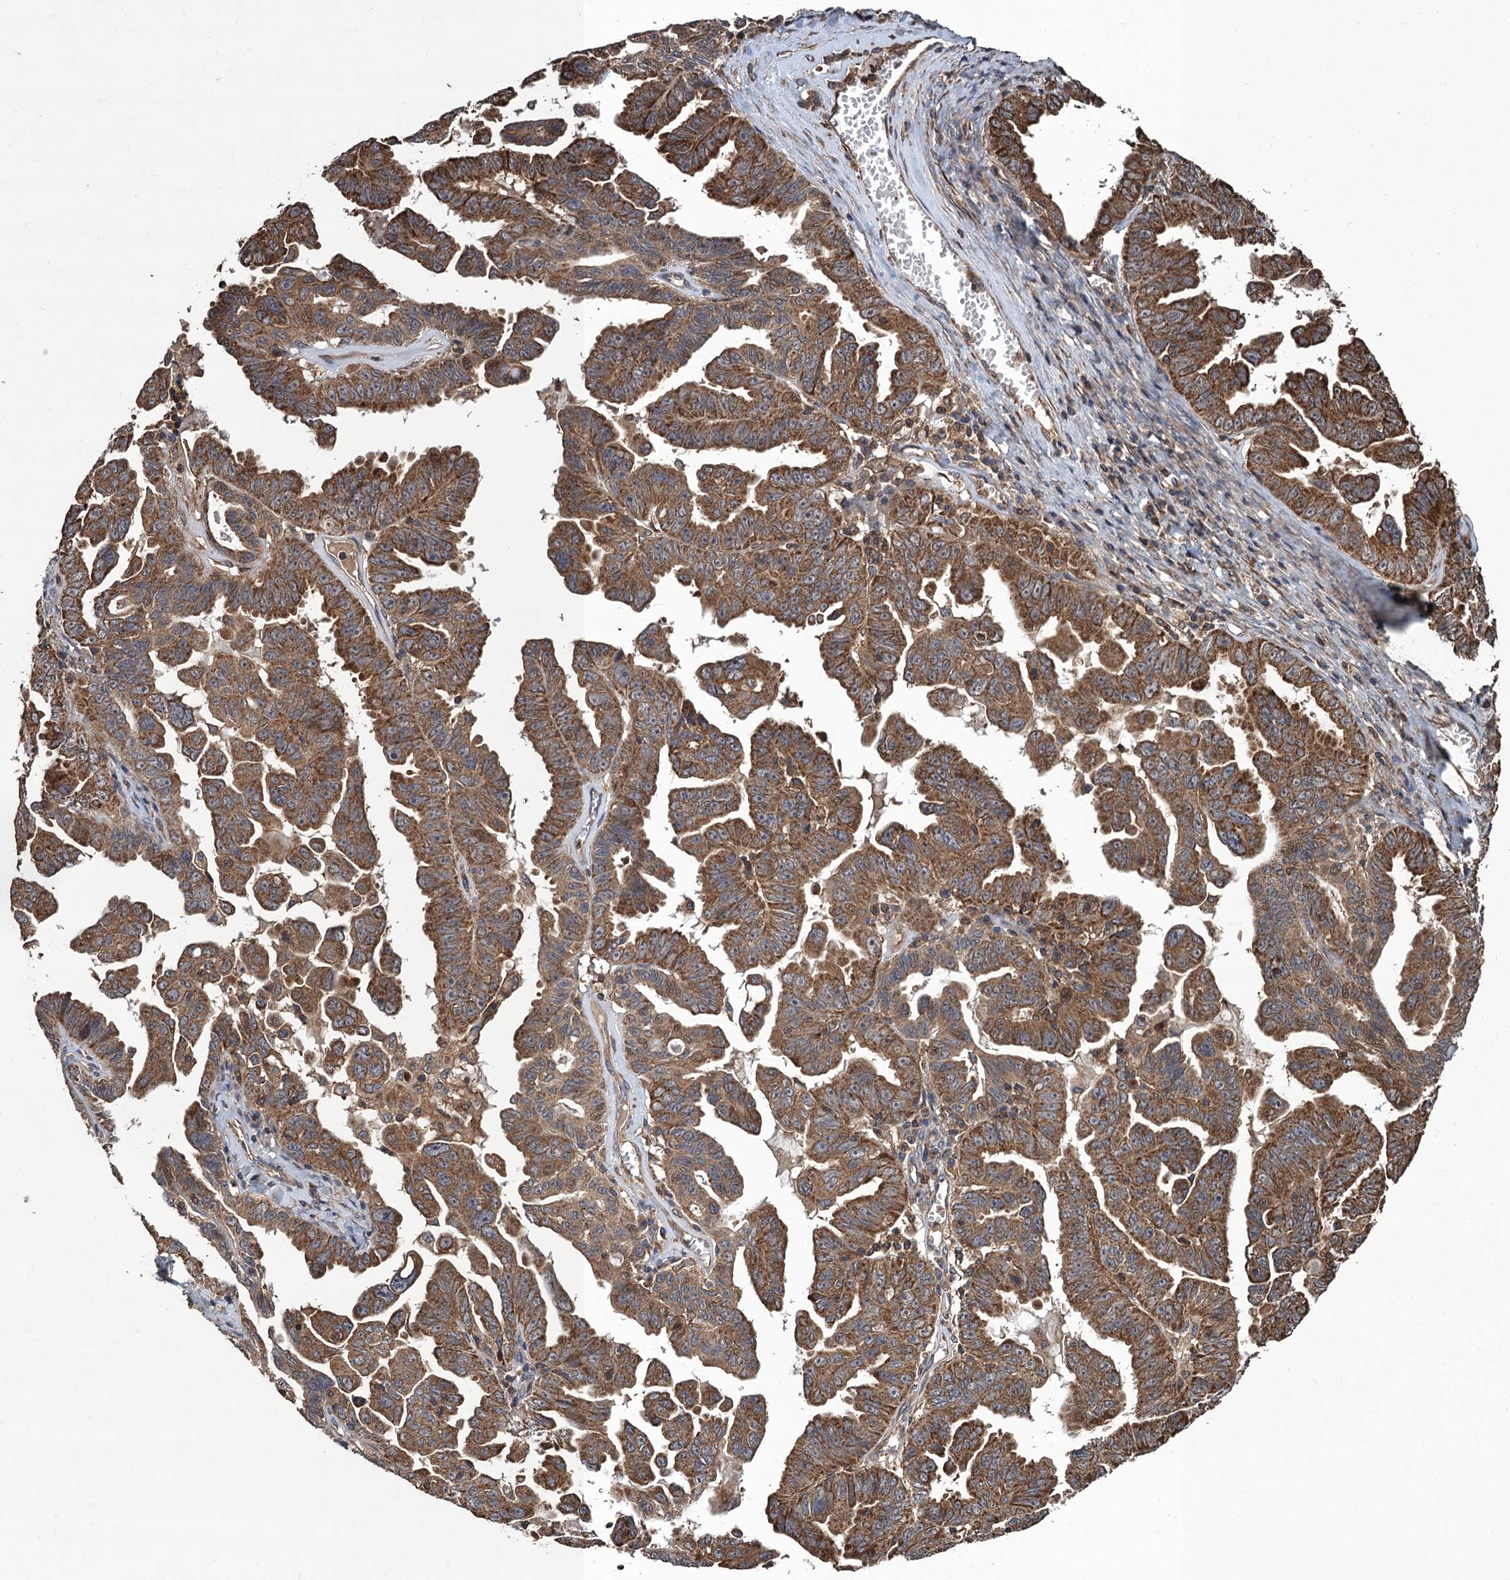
{"staining": {"intensity": "moderate", "quantity": ">75%", "location": "cytoplasmic/membranous"}, "tissue": "ovarian cancer", "cell_type": "Tumor cells", "image_type": "cancer", "snomed": [{"axis": "morphology", "description": "Carcinoma, endometroid"}, {"axis": "topography", "description": "Ovary"}], "caption": "Immunohistochemistry image of endometroid carcinoma (ovarian) stained for a protein (brown), which exhibits medium levels of moderate cytoplasmic/membranous positivity in about >75% of tumor cells.", "gene": "PPP4R1", "patient": {"sex": "female", "age": 62}}